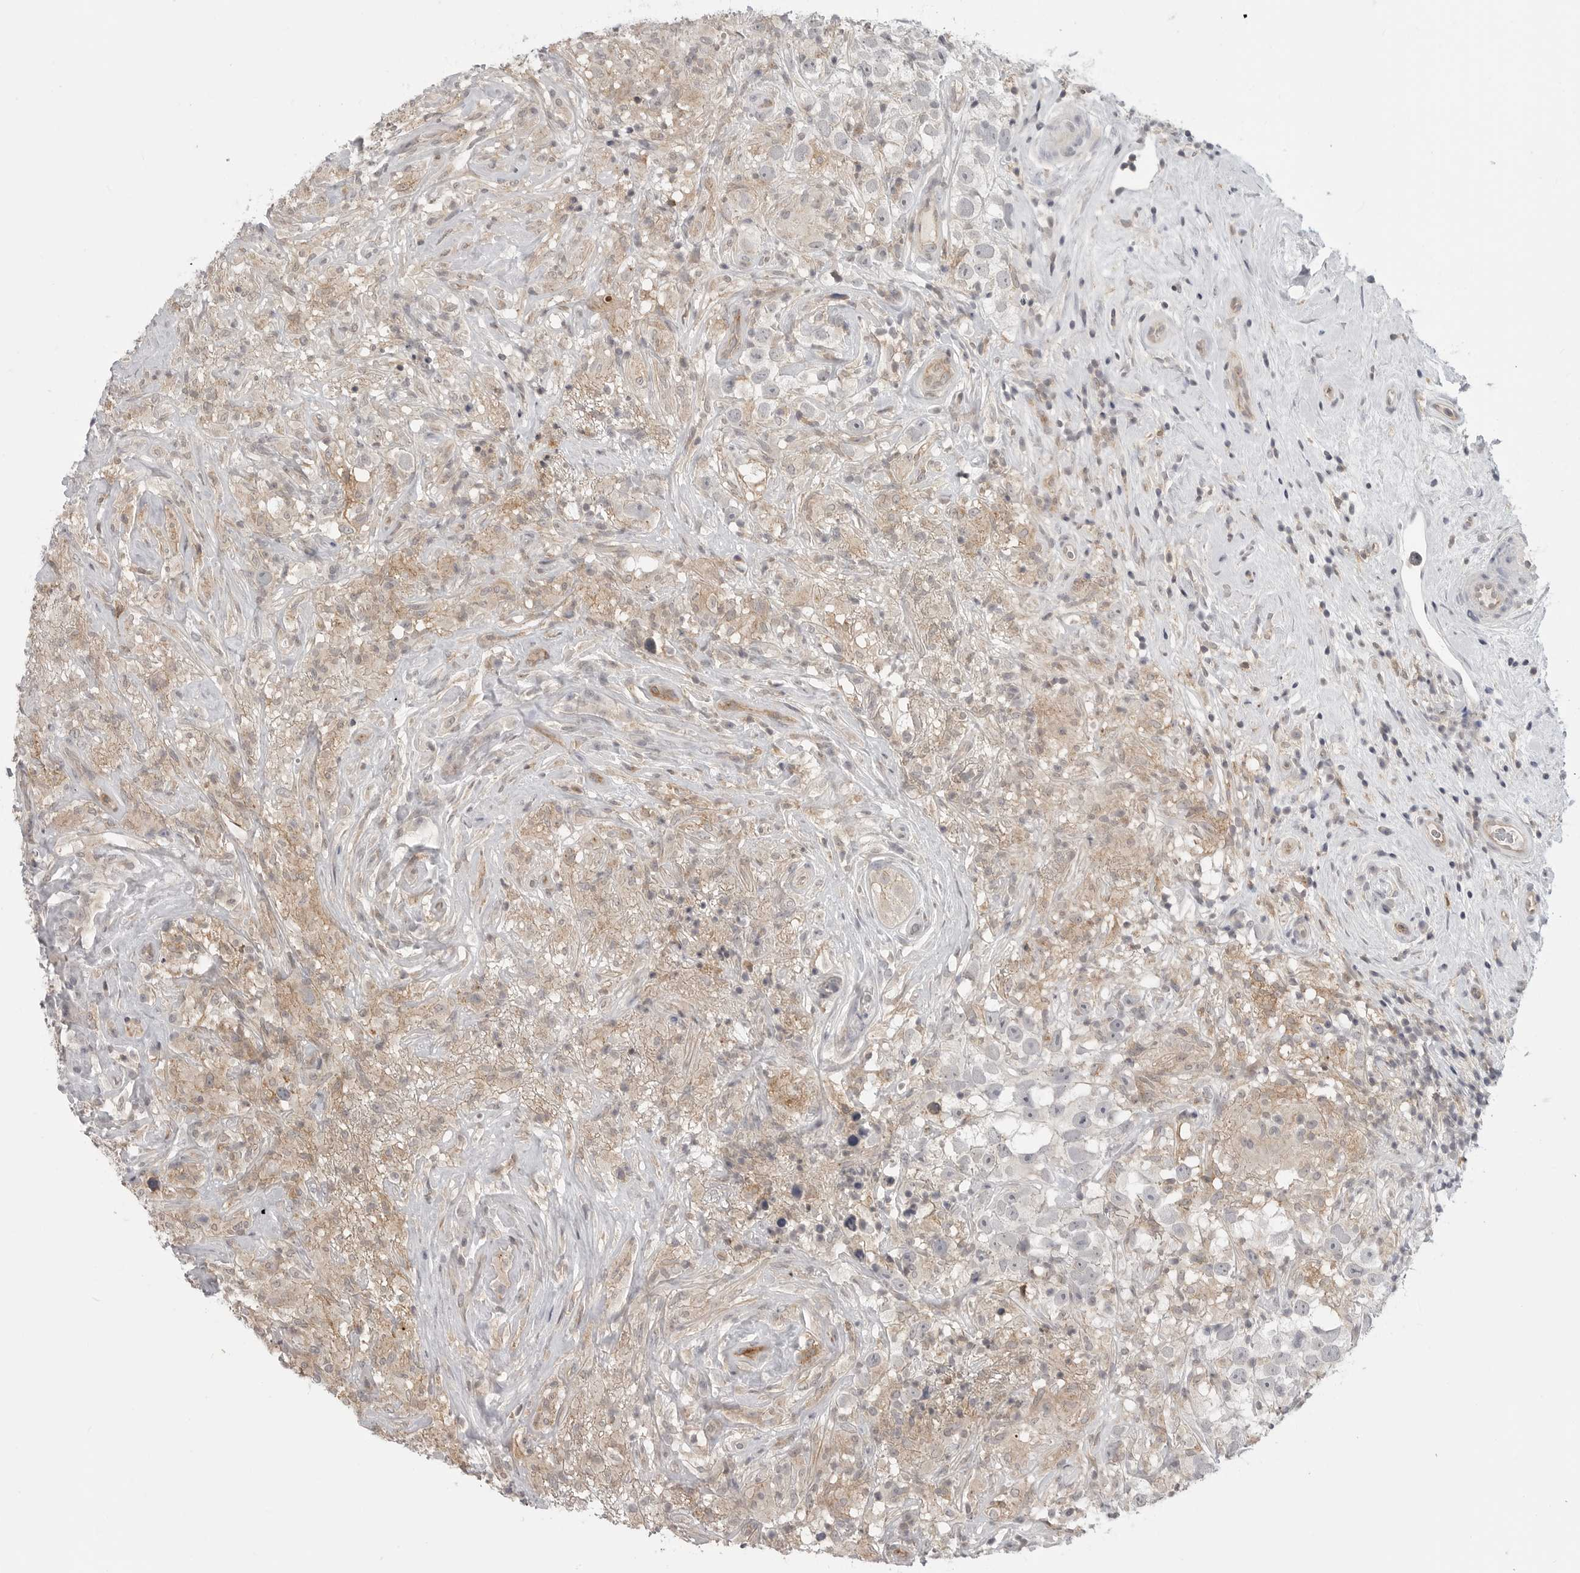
{"staining": {"intensity": "negative", "quantity": "none", "location": "none"}, "tissue": "testis cancer", "cell_type": "Tumor cells", "image_type": "cancer", "snomed": [{"axis": "morphology", "description": "Seminoma, NOS"}, {"axis": "topography", "description": "Testis"}], "caption": "Tumor cells are negative for brown protein staining in testis cancer (seminoma).", "gene": "IFNGR1", "patient": {"sex": "male", "age": 49}}